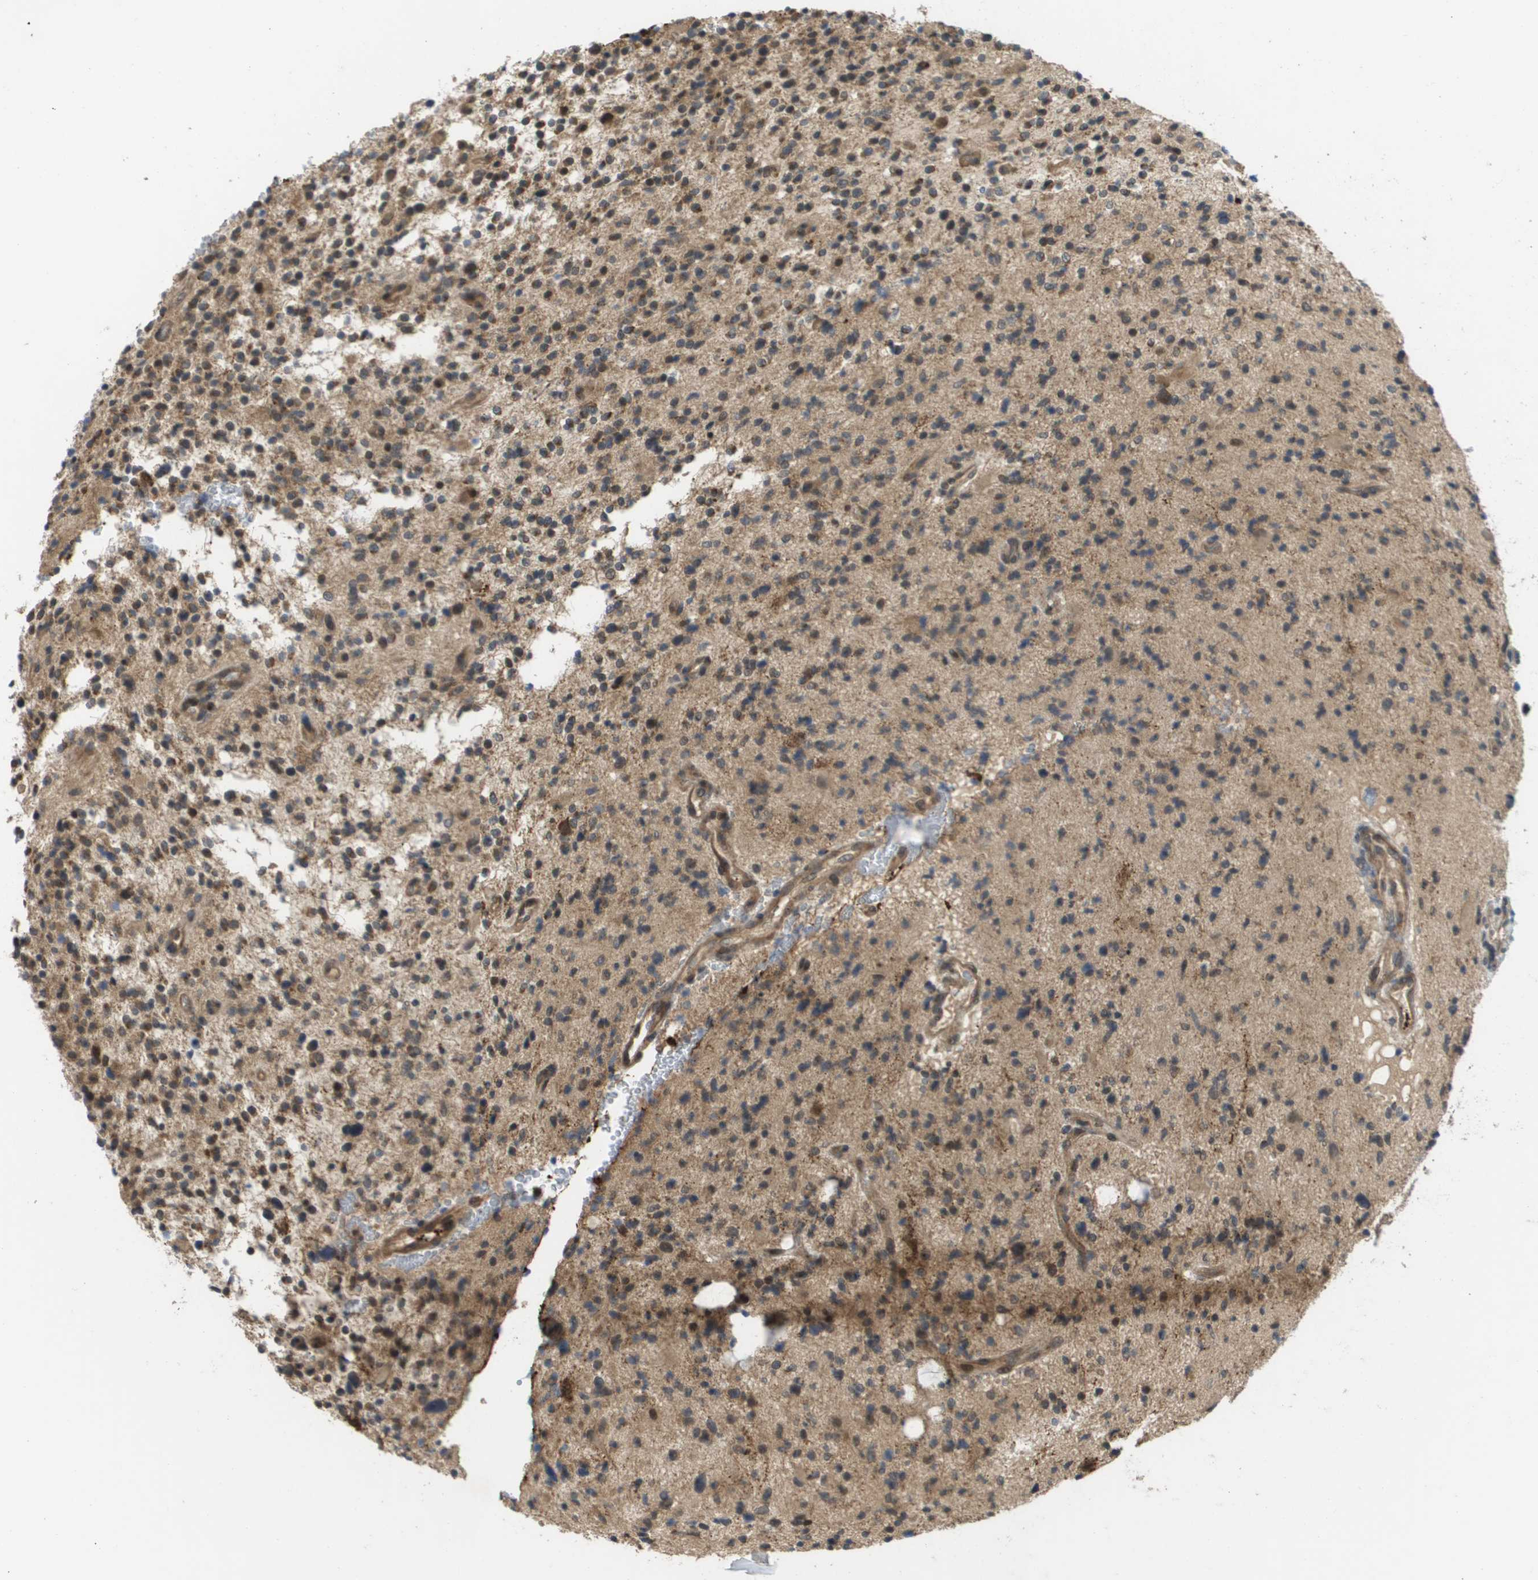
{"staining": {"intensity": "weak", "quantity": ">75%", "location": "cytoplasmic/membranous"}, "tissue": "glioma", "cell_type": "Tumor cells", "image_type": "cancer", "snomed": [{"axis": "morphology", "description": "Glioma, malignant, High grade"}, {"axis": "topography", "description": "Brain"}], "caption": "Tumor cells demonstrate low levels of weak cytoplasmic/membranous expression in approximately >75% of cells in human malignant glioma (high-grade).", "gene": "RBM38", "patient": {"sex": "male", "age": 48}}